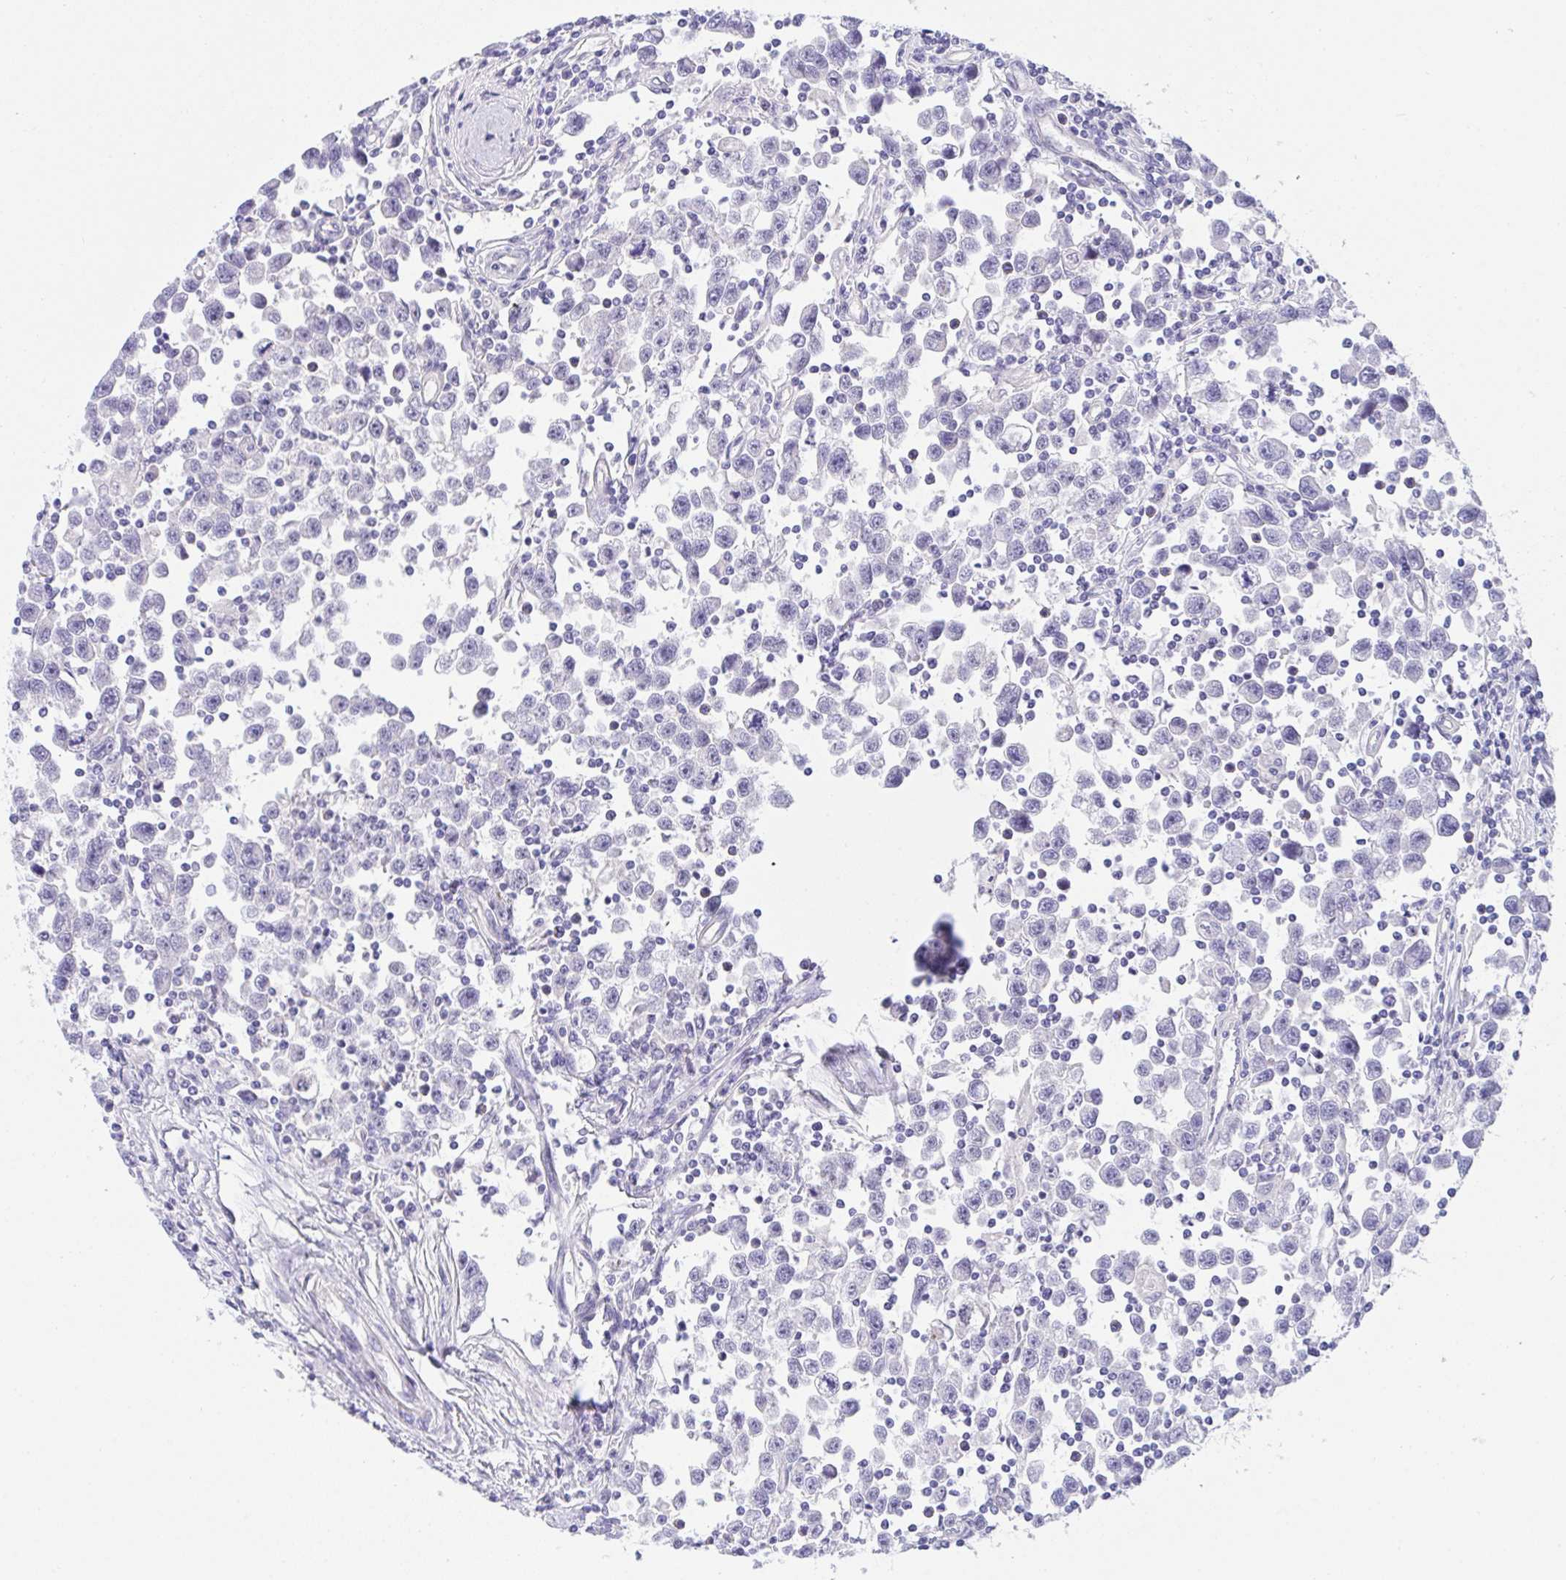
{"staining": {"intensity": "negative", "quantity": "none", "location": "none"}, "tissue": "testis cancer", "cell_type": "Tumor cells", "image_type": "cancer", "snomed": [{"axis": "morphology", "description": "Seminoma, NOS"}, {"axis": "topography", "description": "Testis"}], "caption": "The image shows no significant expression in tumor cells of seminoma (testis).", "gene": "HOXD12", "patient": {"sex": "male", "age": 31}}